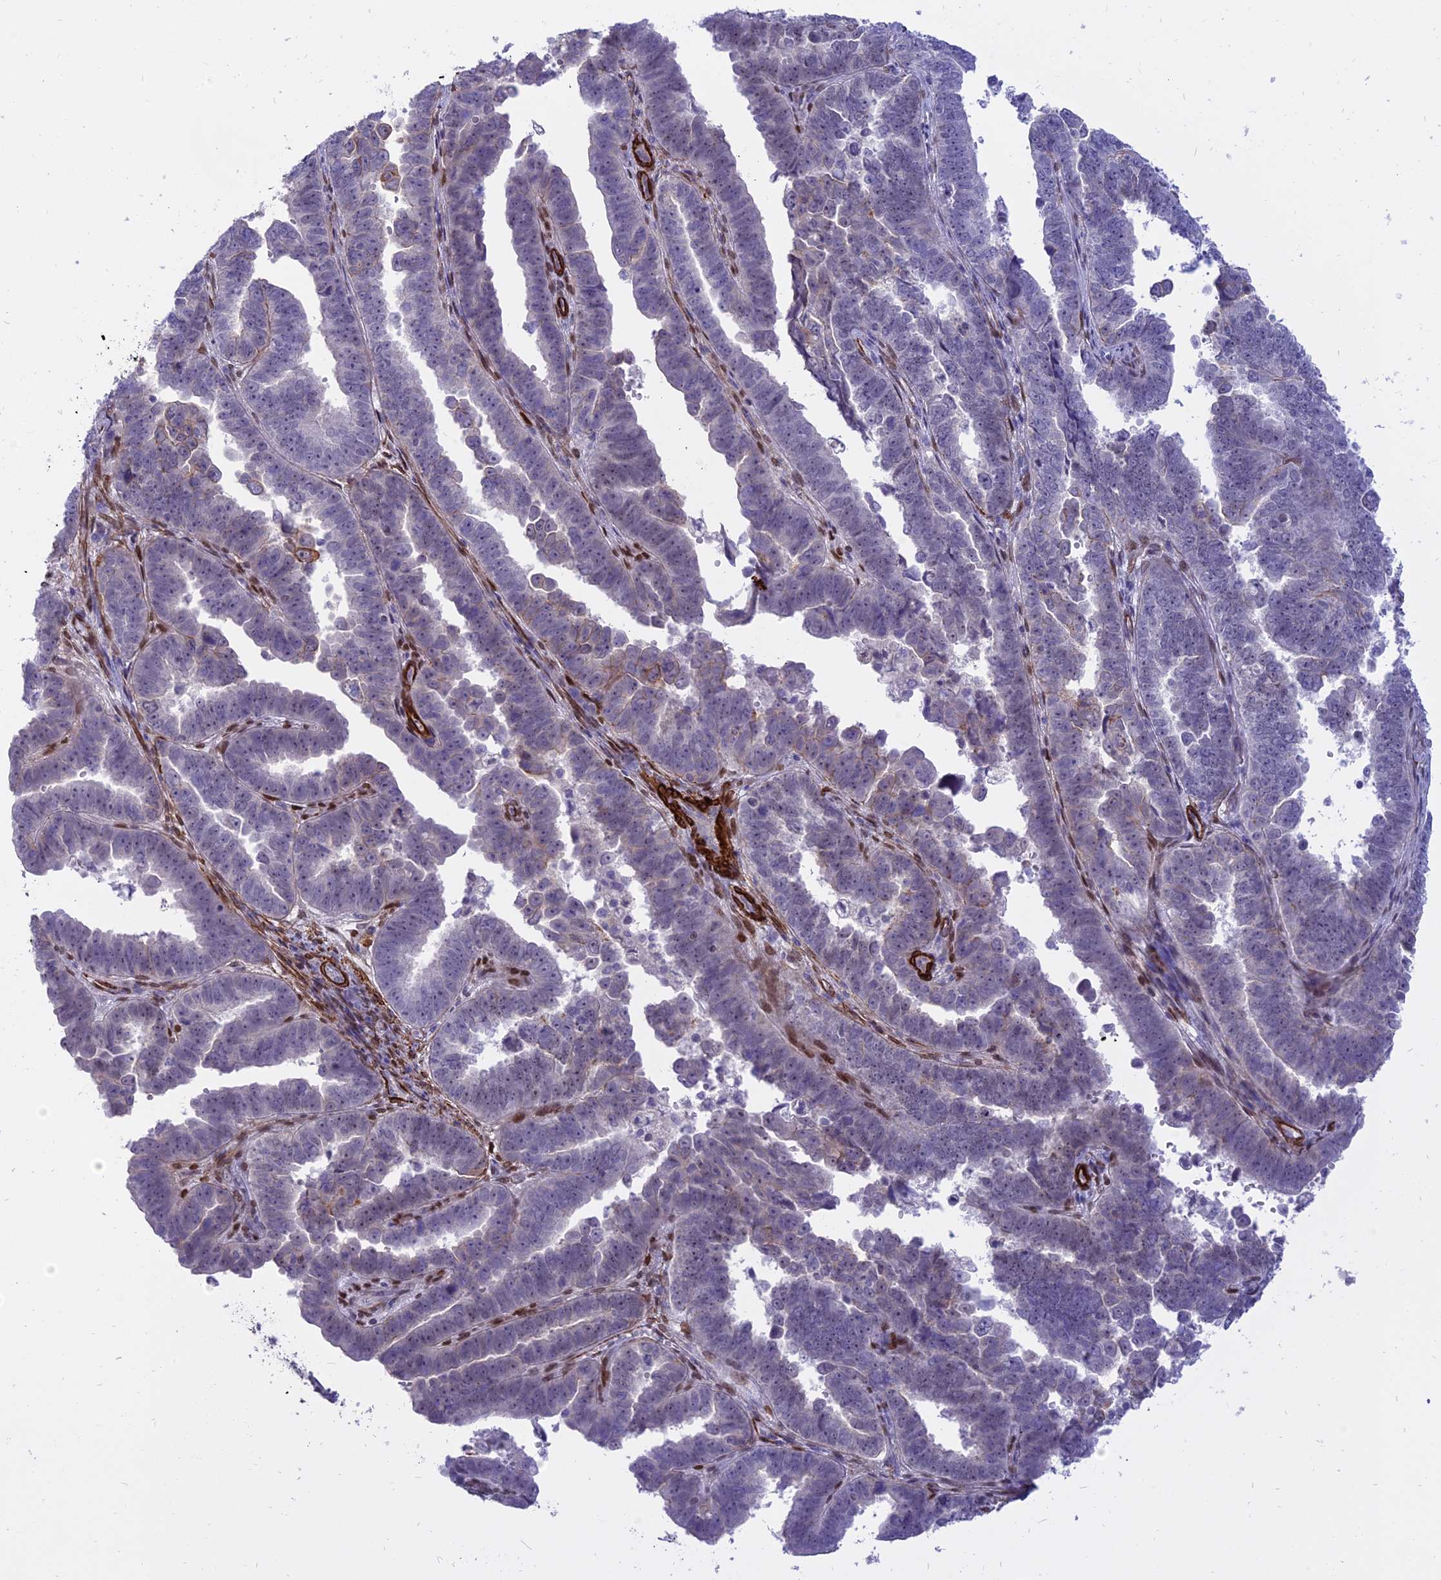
{"staining": {"intensity": "negative", "quantity": "none", "location": "none"}, "tissue": "endometrial cancer", "cell_type": "Tumor cells", "image_type": "cancer", "snomed": [{"axis": "morphology", "description": "Adenocarcinoma, NOS"}, {"axis": "topography", "description": "Endometrium"}], "caption": "Tumor cells are negative for protein expression in human endometrial cancer. (DAB (3,3'-diaminobenzidine) immunohistochemistry visualized using brightfield microscopy, high magnification).", "gene": "CENPV", "patient": {"sex": "female", "age": 75}}